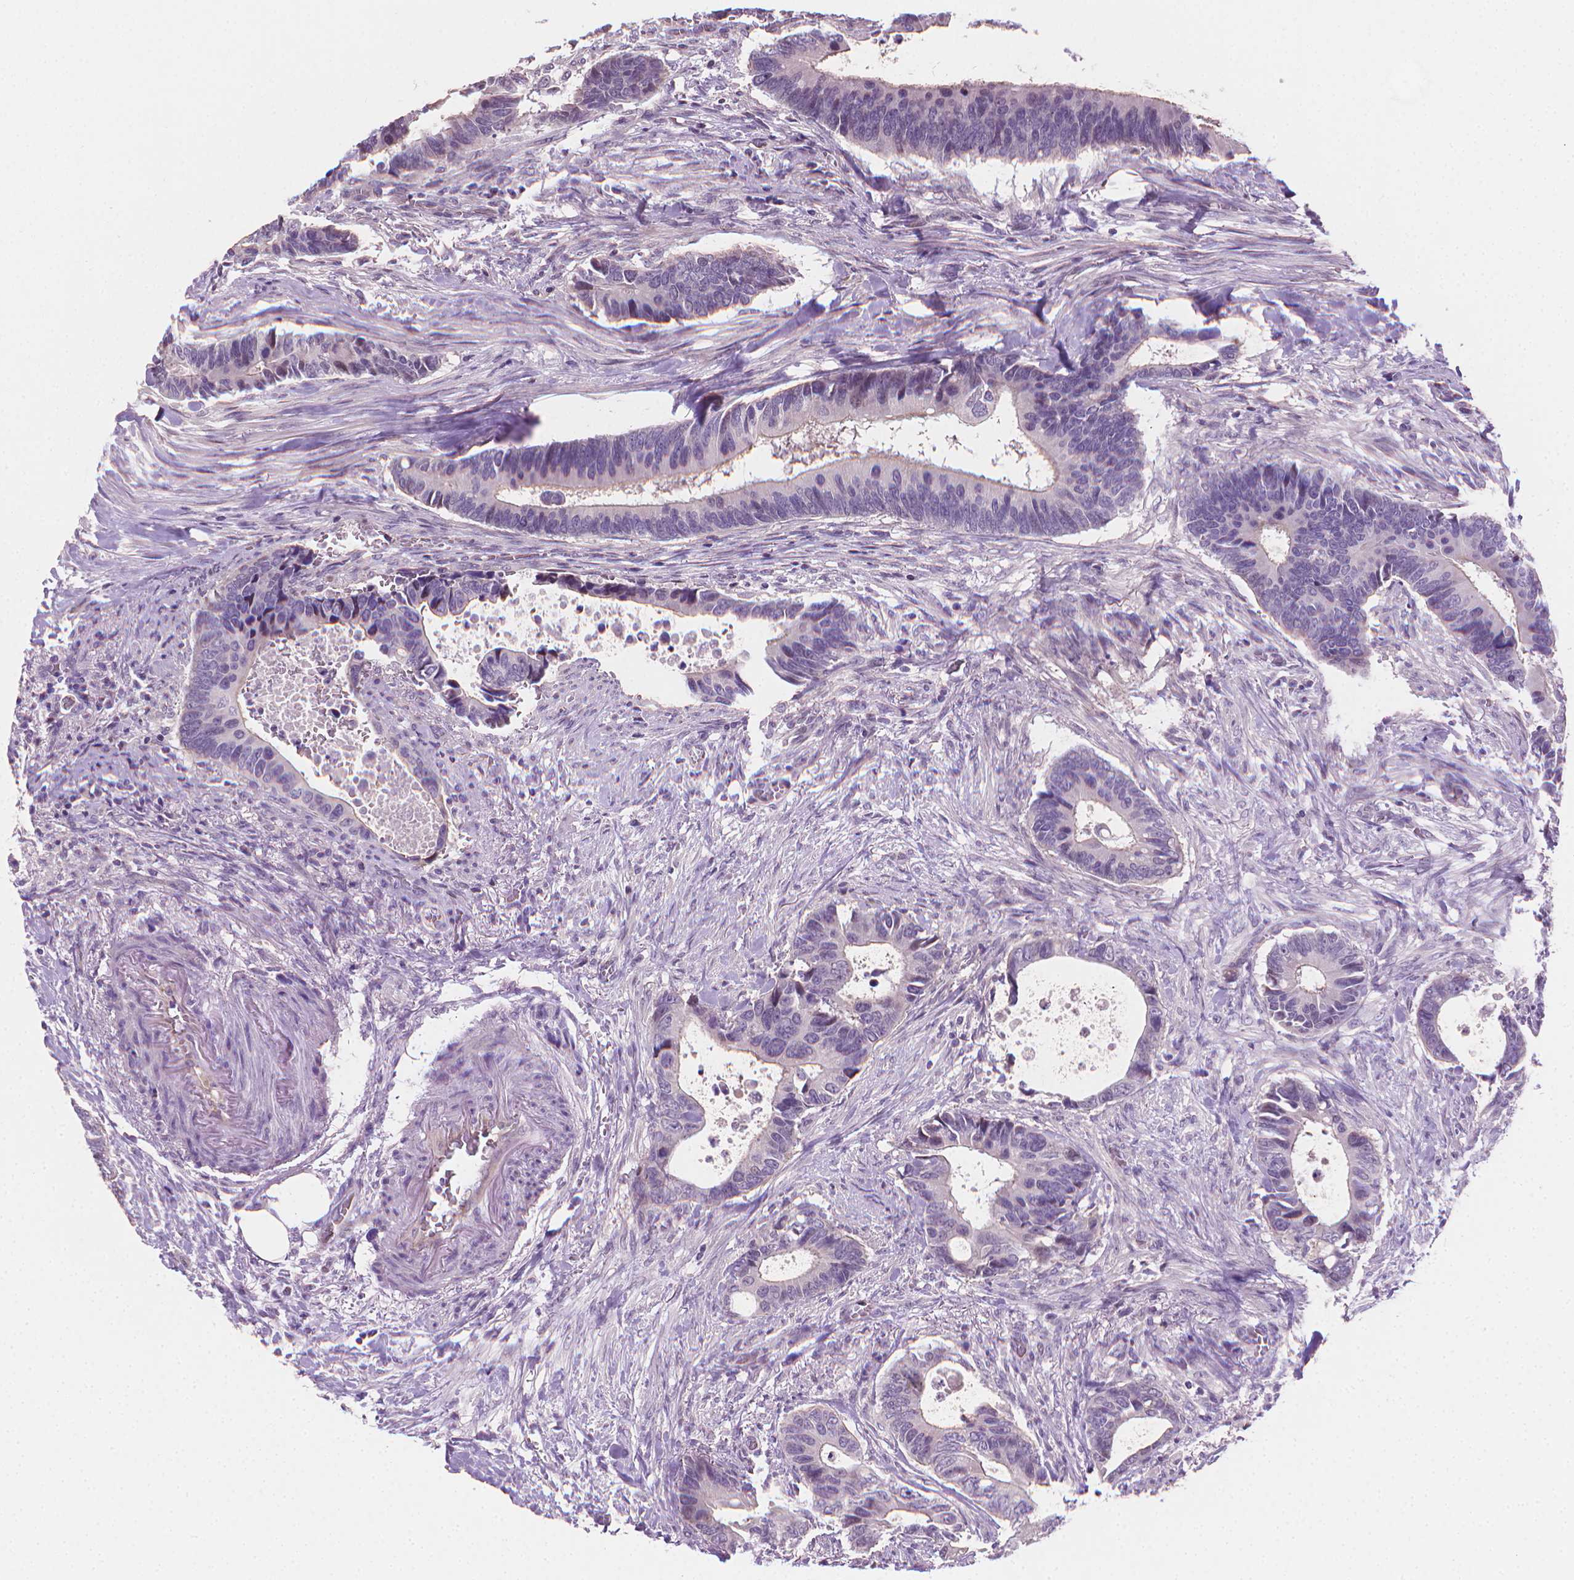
{"staining": {"intensity": "negative", "quantity": "none", "location": "none"}, "tissue": "colorectal cancer", "cell_type": "Tumor cells", "image_type": "cancer", "snomed": [{"axis": "morphology", "description": "Adenocarcinoma, NOS"}, {"axis": "topography", "description": "Colon"}], "caption": "An immunohistochemistry (IHC) image of colorectal cancer is shown. There is no staining in tumor cells of colorectal cancer.", "gene": "CLXN", "patient": {"sex": "male", "age": 49}}